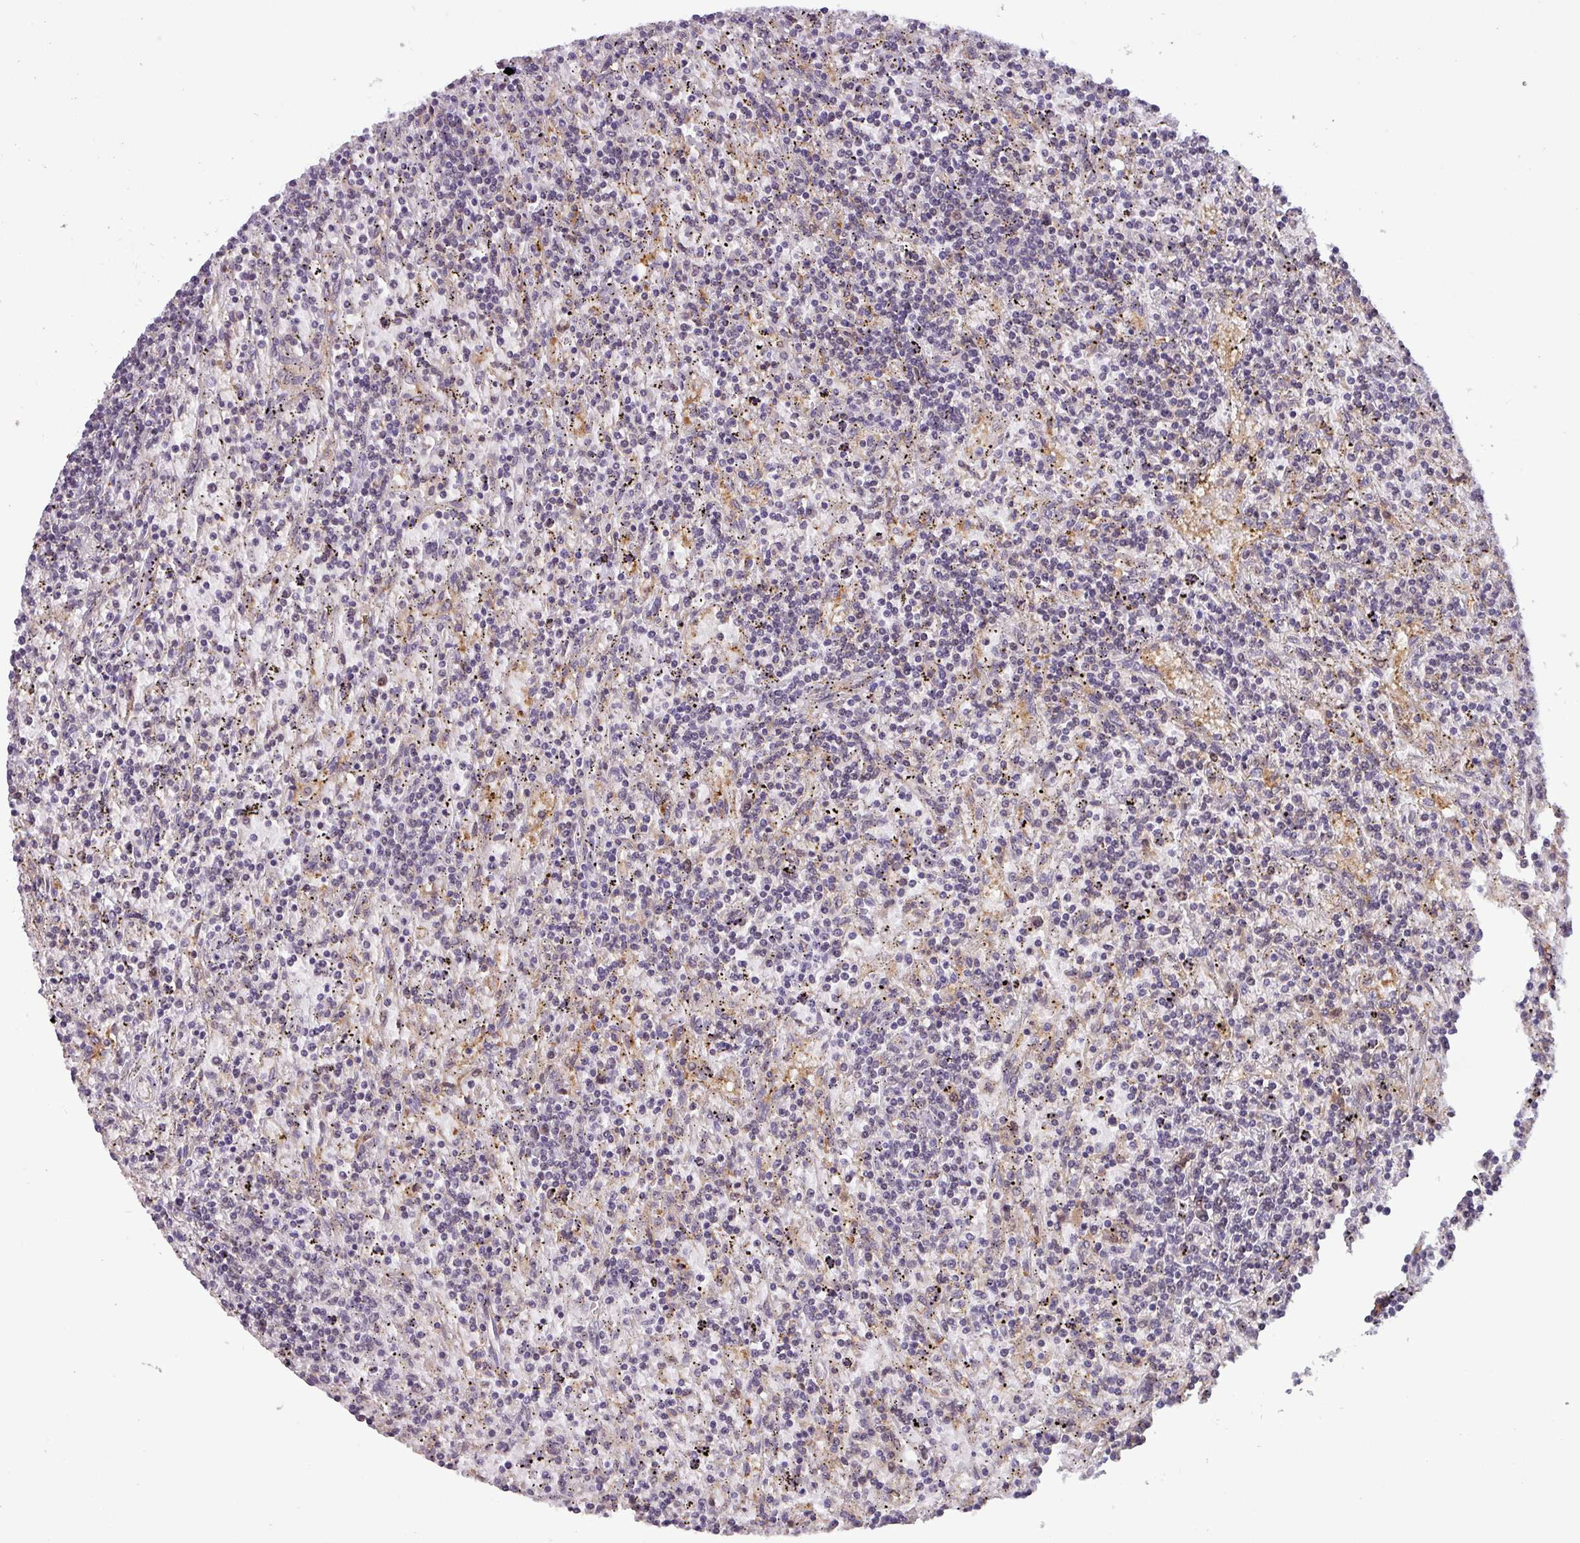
{"staining": {"intensity": "negative", "quantity": "none", "location": "none"}, "tissue": "lymphoma", "cell_type": "Tumor cells", "image_type": "cancer", "snomed": [{"axis": "morphology", "description": "Malignant lymphoma, non-Hodgkin's type, Low grade"}, {"axis": "topography", "description": "Spleen"}], "caption": "This micrograph is of lymphoma stained with immunohistochemistry (IHC) to label a protein in brown with the nuclei are counter-stained blue. There is no expression in tumor cells. Brightfield microscopy of immunohistochemistry stained with DAB (3,3'-diaminobenzidine) (brown) and hematoxylin (blue), captured at high magnification.", "gene": "NPFFR1", "patient": {"sex": "male", "age": 76}}